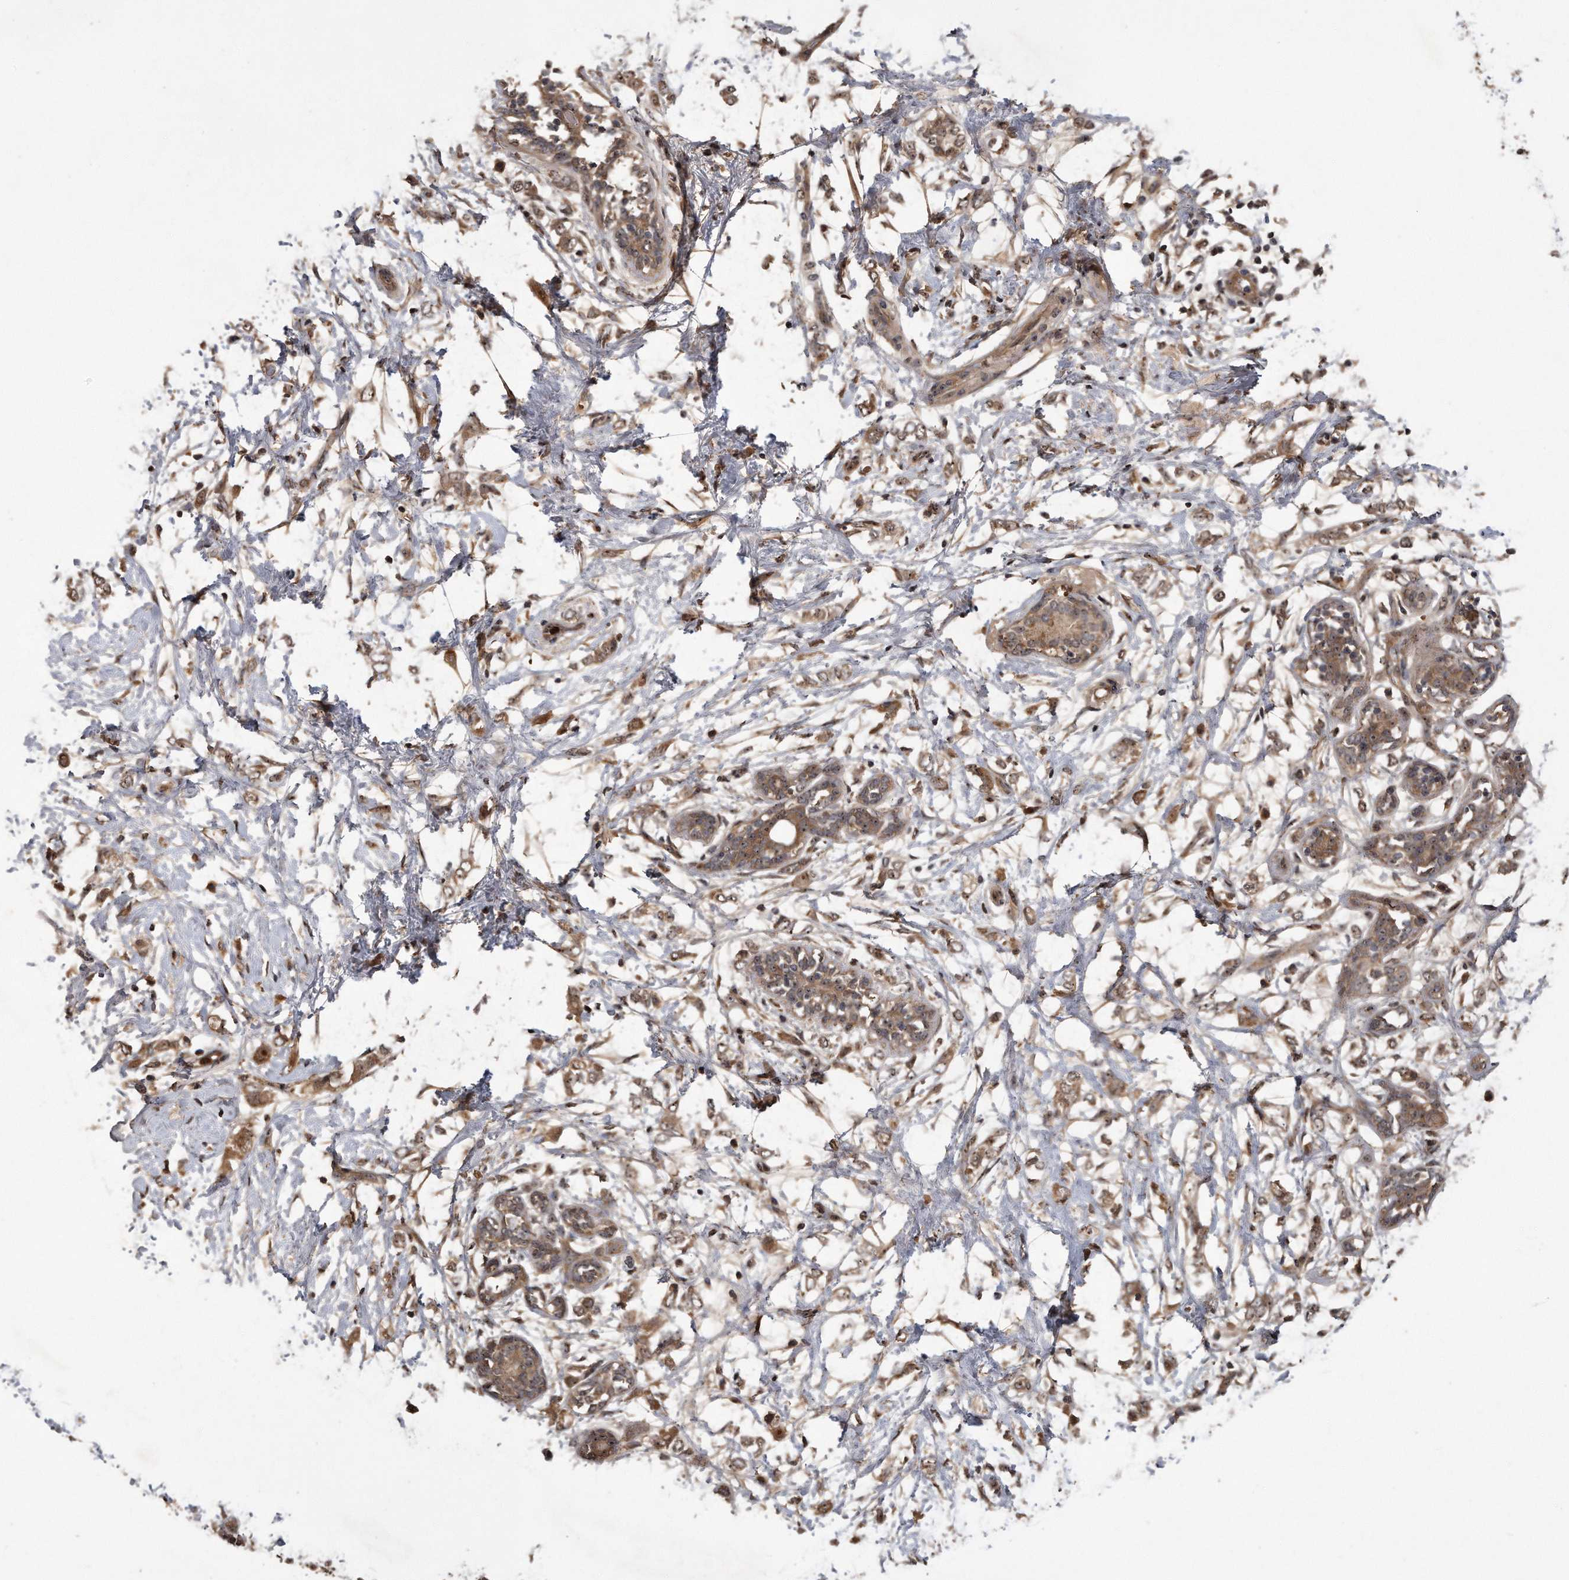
{"staining": {"intensity": "moderate", "quantity": ">75%", "location": "cytoplasmic/membranous,nuclear"}, "tissue": "breast cancer", "cell_type": "Tumor cells", "image_type": "cancer", "snomed": [{"axis": "morphology", "description": "Normal tissue, NOS"}, {"axis": "morphology", "description": "Lobular carcinoma"}, {"axis": "topography", "description": "Breast"}], "caption": "A photomicrograph showing moderate cytoplasmic/membranous and nuclear staining in about >75% of tumor cells in breast lobular carcinoma, as visualized by brown immunohistochemical staining.", "gene": "PELO", "patient": {"sex": "female", "age": 47}}